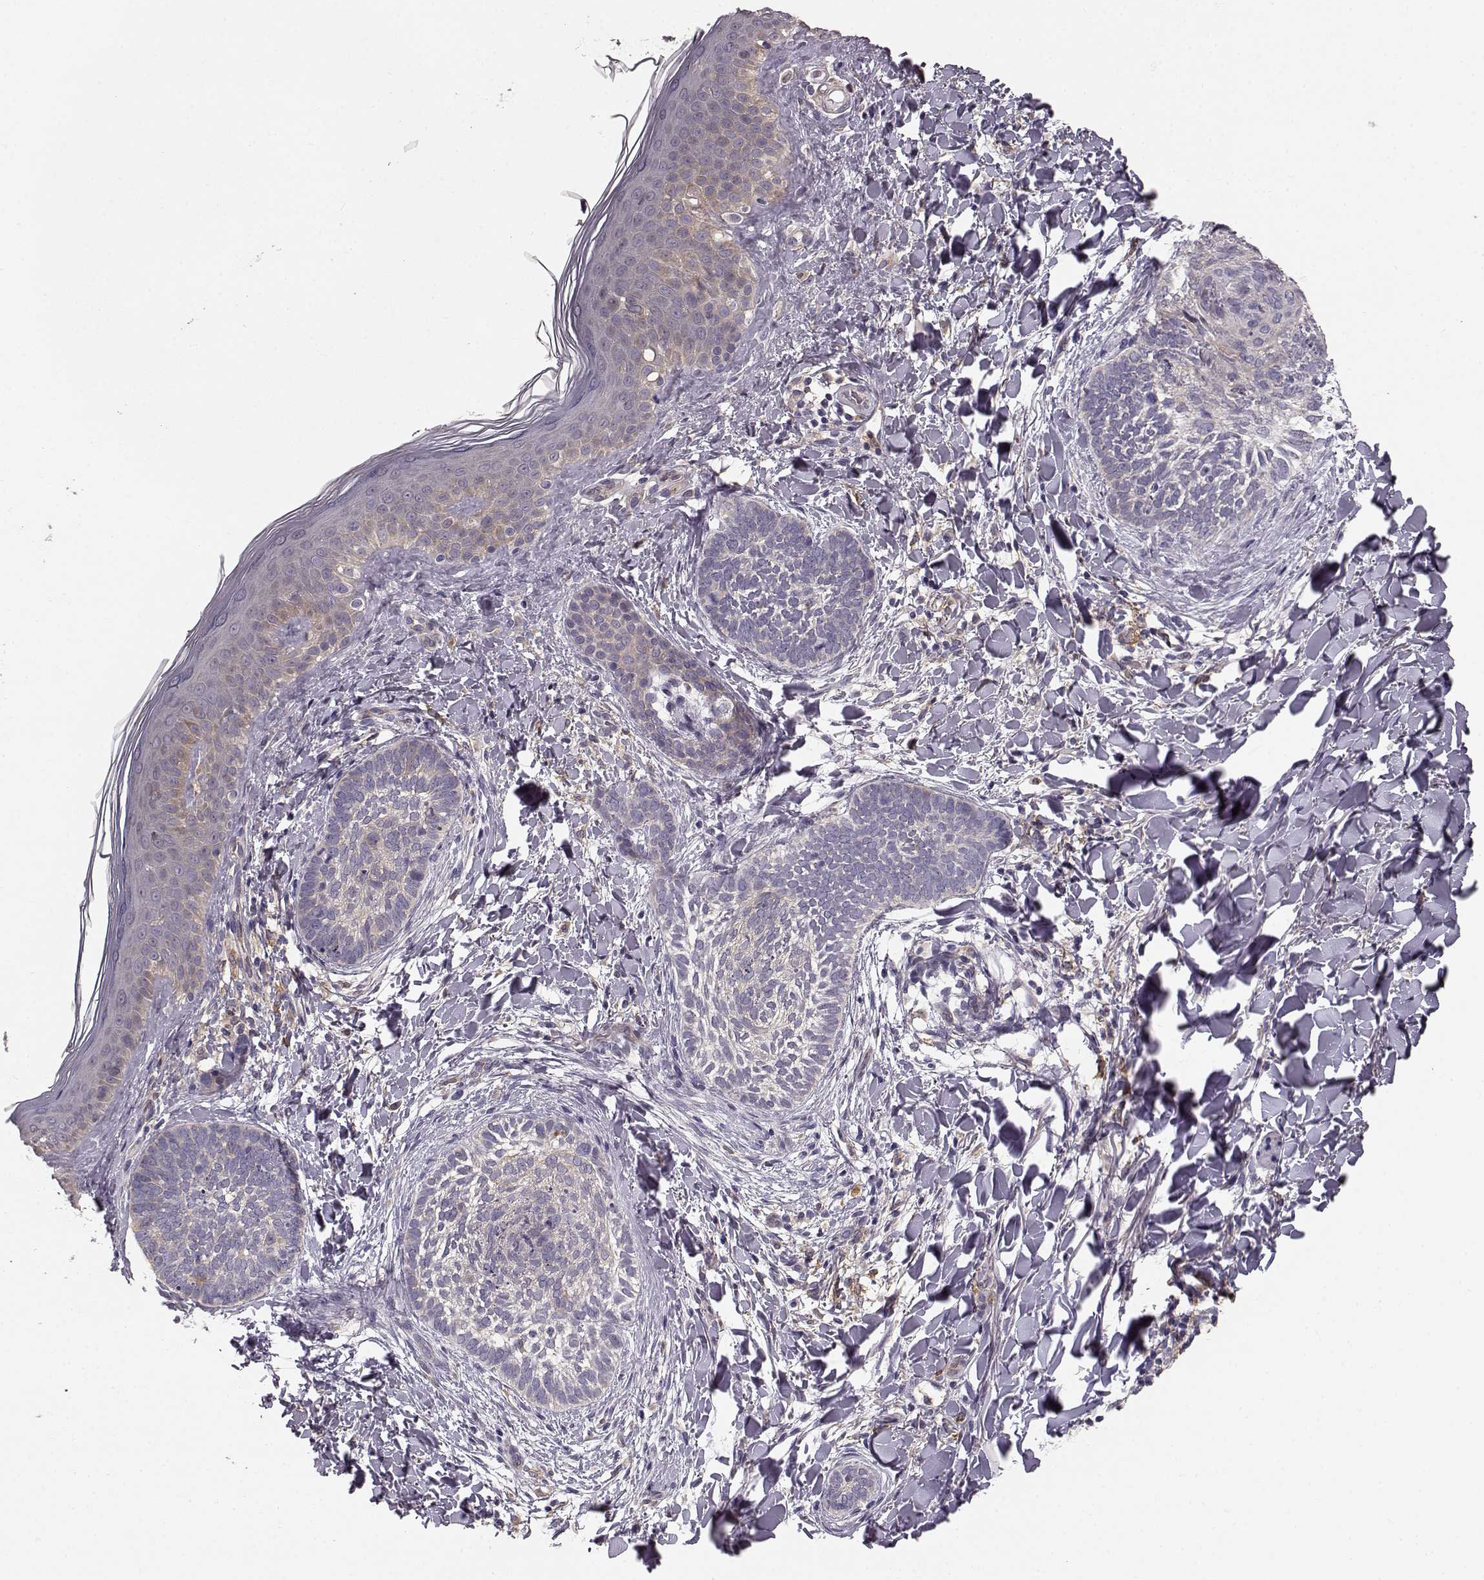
{"staining": {"intensity": "negative", "quantity": "none", "location": "none"}, "tissue": "skin cancer", "cell_type": "Tumor cells", "image_type": "cancer", "snomed": [{"axis": "morphology", "description": "Normal tissue, NOS"}, {"axis": "morphology", "description": "Basal cell carcinoma"}, {"axis": "topography", "description": "Skin"}], "caption": "A high-resolution photomicrograph shows immunohistochemistry staining of skin basal cell carcinoma, which exhibits no significant positivity in tumor cells.", "gene": "GPR50", "patient": {"sex": "male", "age": 46}}